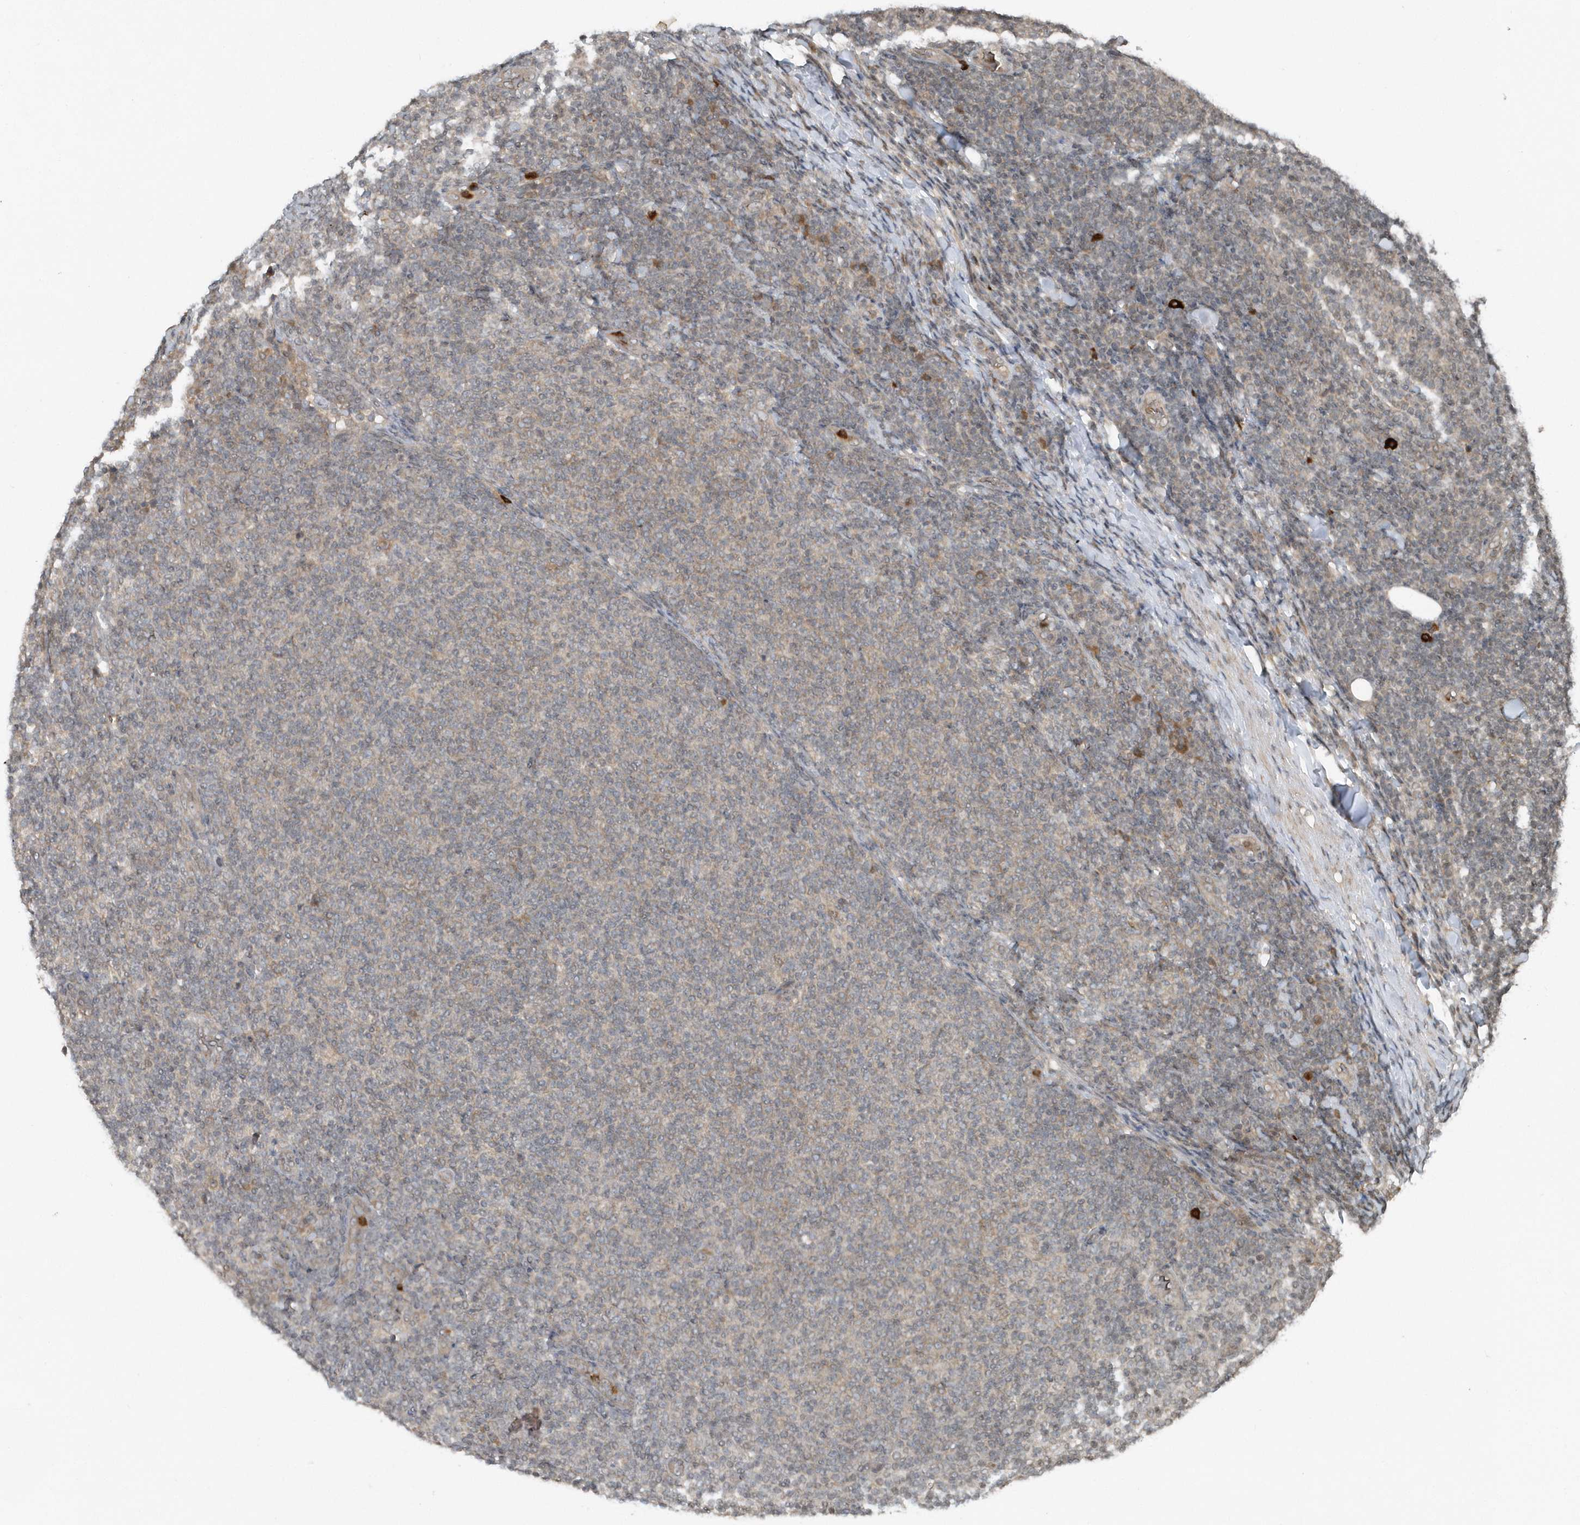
{"staining": {"intensity": "negative", "quantity": "none", "location": "none"}, "tissue": "lymphoma", "cell_type": "Tumor cells", "image_type": "cancer", "snomed": [{"axis": "morphology", "description": "Malignant lymphoma, non-Hodgkin's type, Low grade"}, {"axis": "topography", "description": "Lymph node"}], "caption": "There is no significant positivity in tumor cells of lymphoma. (Brightfield microscopy of DAB IHC at high magnification).", "gene": "EIF2B1", "patient": {"sex": "male", "age": 66}}